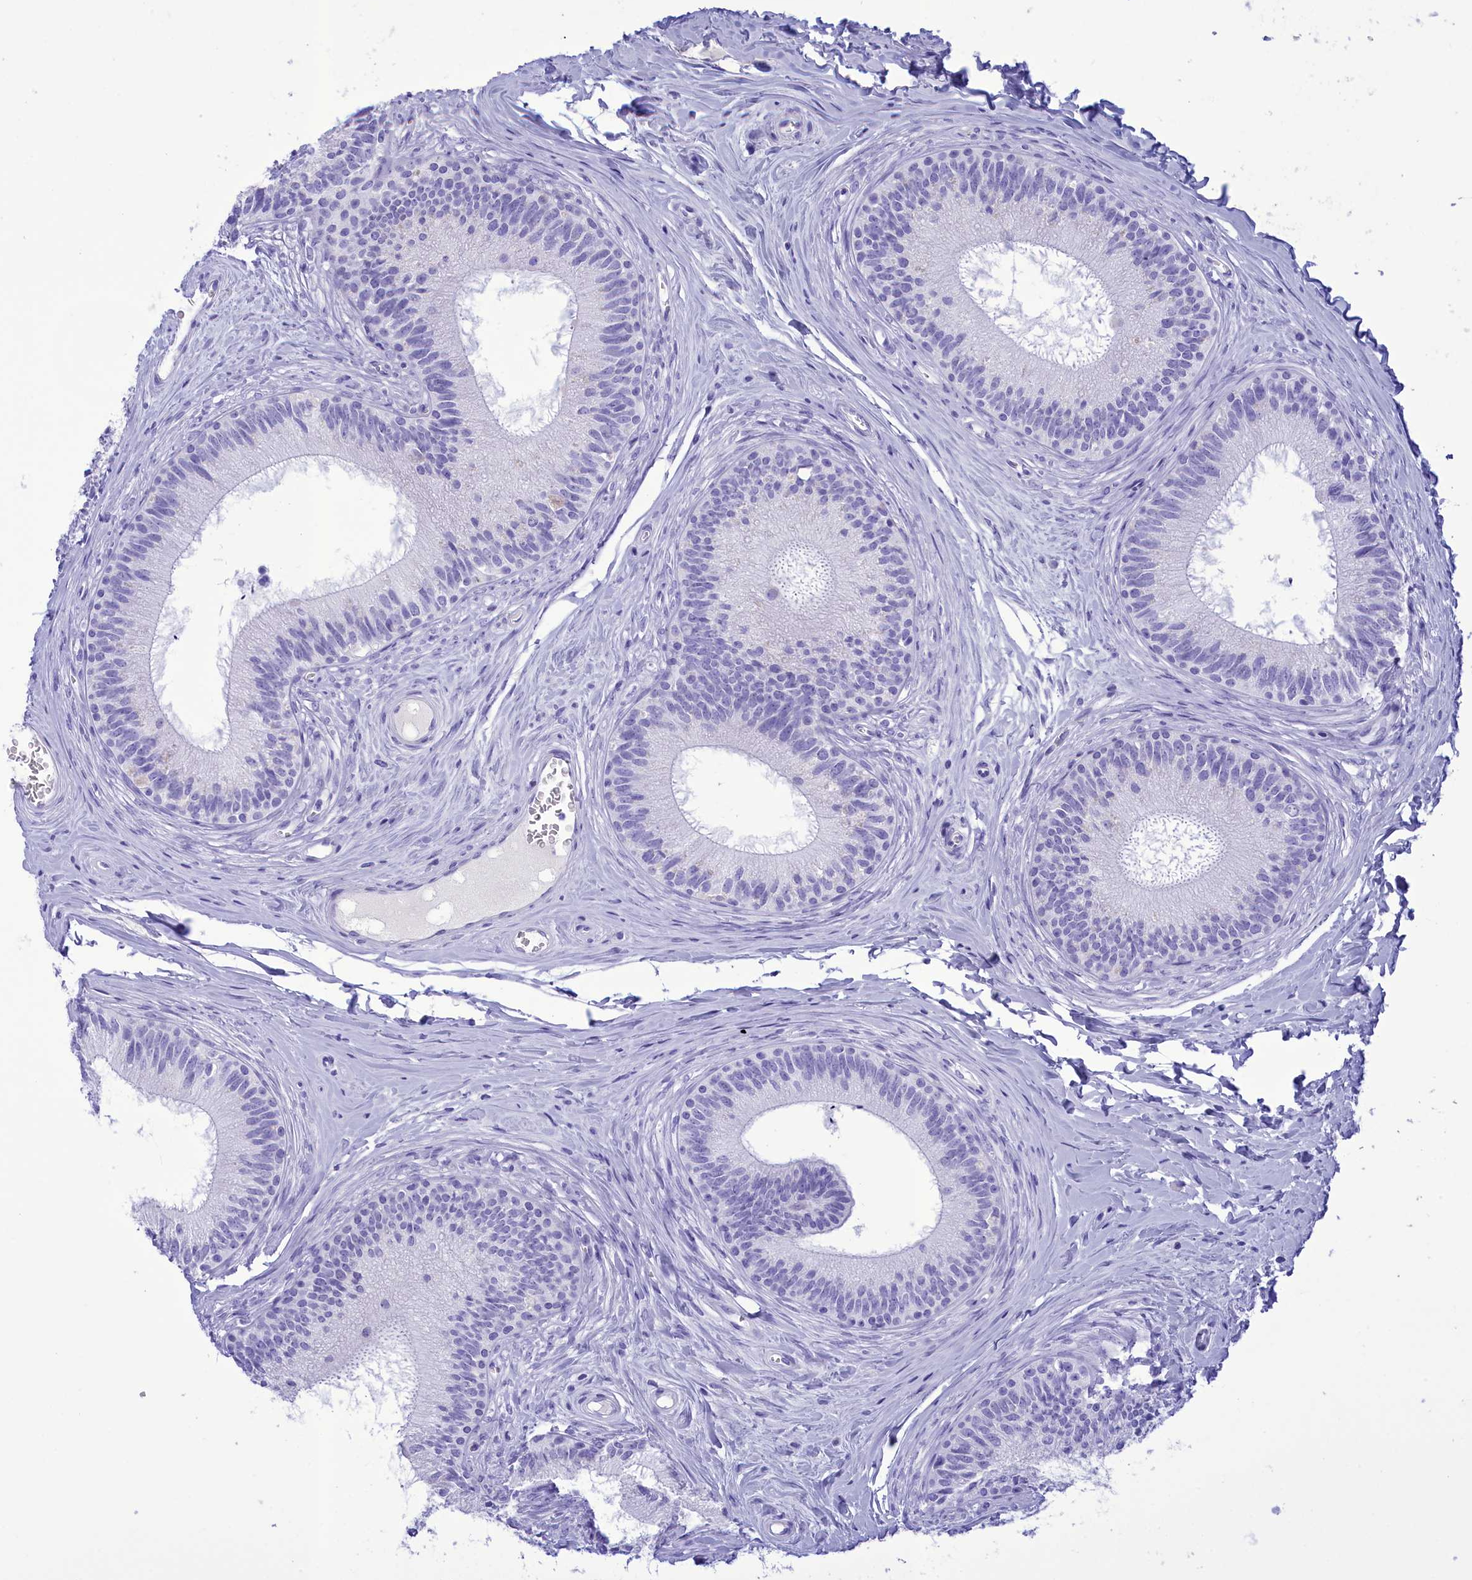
{"staining": {"intensity": "negative", "quantity": "none", "location": "none"}, "tissue": "epididymis", "cell_type": "Glandular cells", "image_type": "normal", "snomed": [{"axis": "morphology", "description": "Normal tissue, NOS"}, {"axis": "topography", "description": "Epididymis"}], "caption": "The photomicrograph displays no staining of glandular cells in normal epididymis. (DAB (3,3'-diaminobenzidine) immunohistochemistry (IHC) with hematoxylin counter stain).", "gene": "BRI3", "patient": {"sex": "male", "age": 33}}